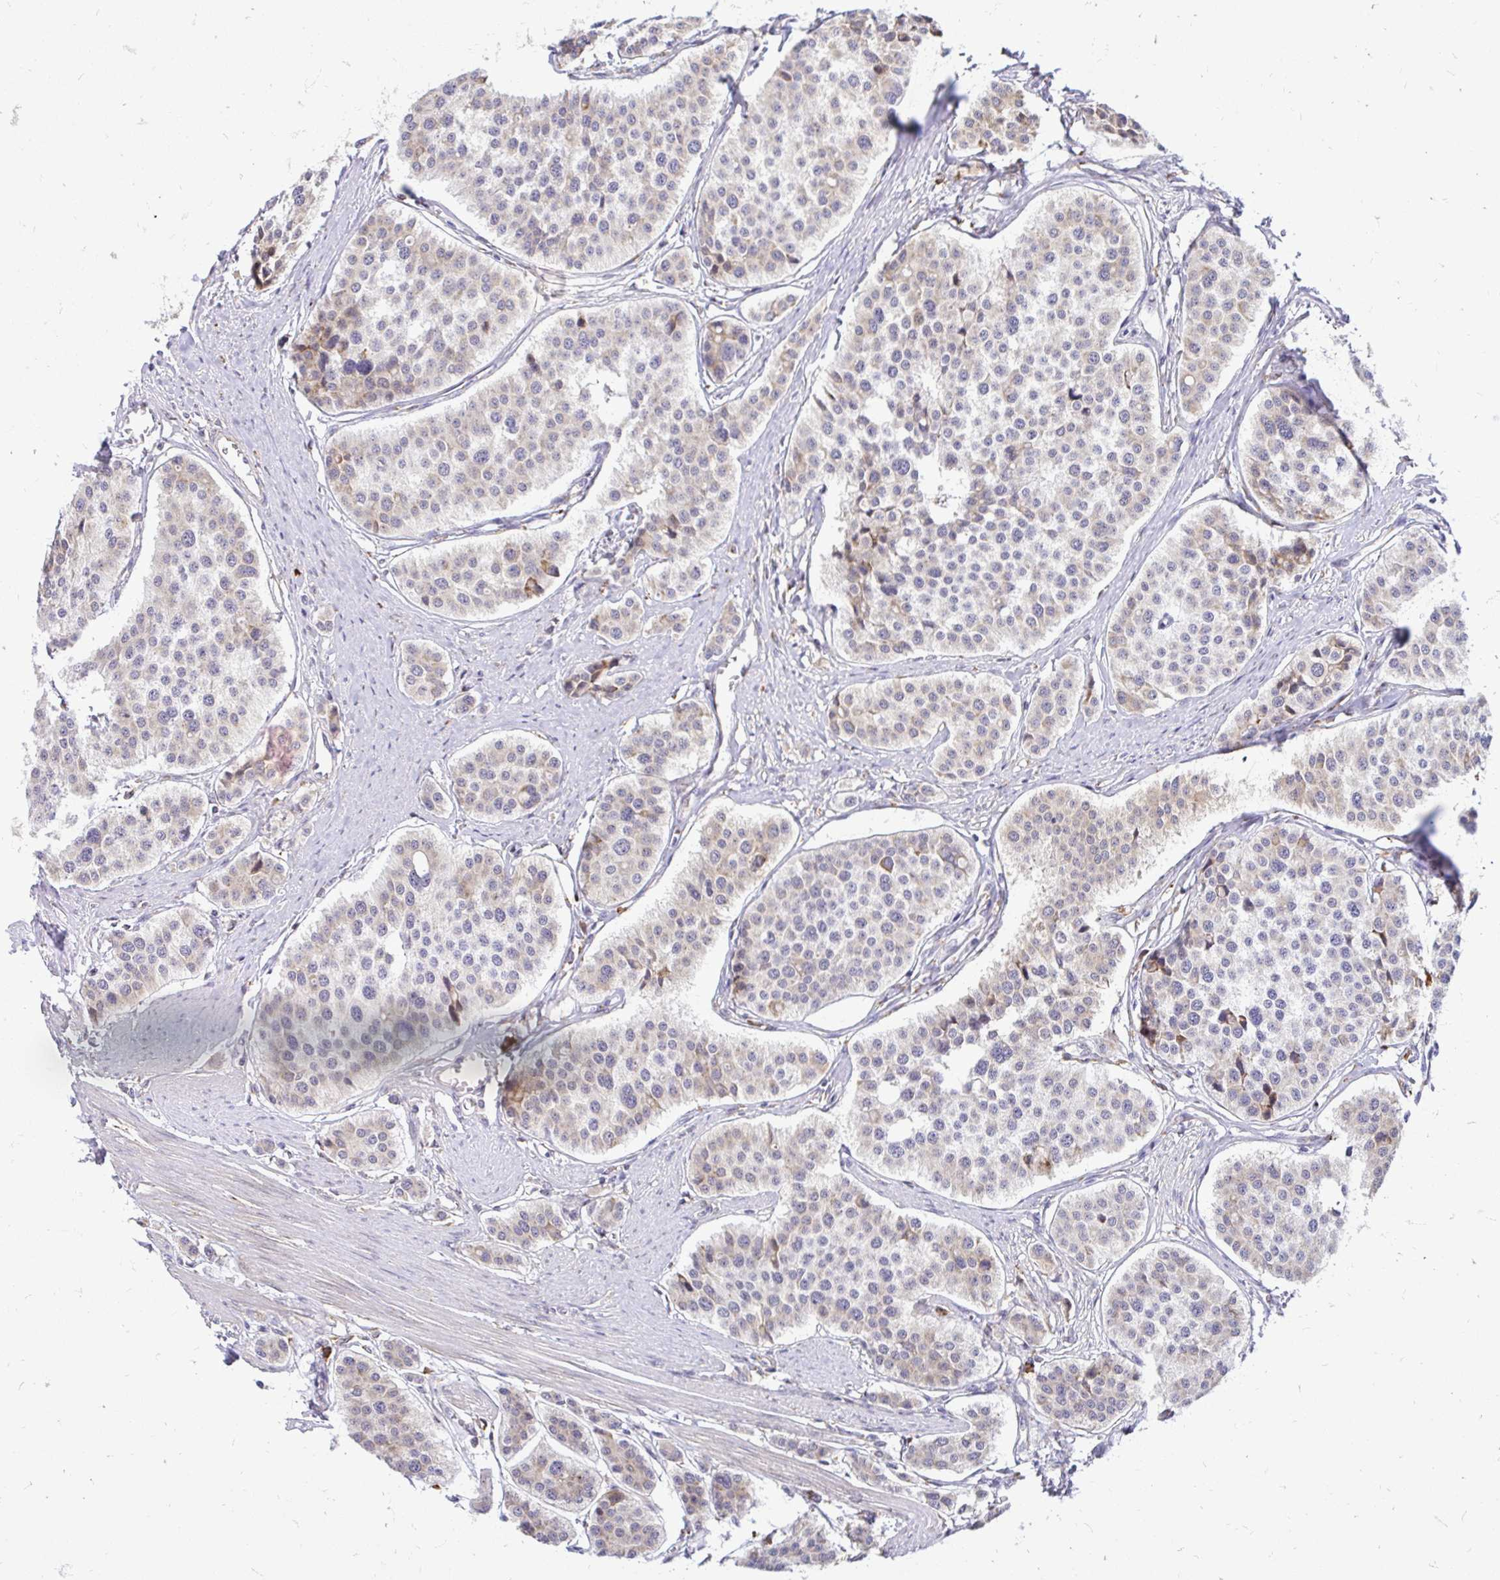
{"staining": {"intensity": "weak", "quantity": "25%-75%", "location": "cytoplasmic/membranous"}, "tissue": "carcinoid", "cell_type": "Tumor cells", "image_type": "cancer", "snomed": [{"axis": "morphology", "description": "Carcinoid, malignant, NOS"}, {"axis": "topography", "description": "Small intestine"}], "caption": "Carcinoid was stained to show a protein in brown. There is low levels of weak cytoplasmic/membranous staining in about 25%-75% of tumor cells.", "gene": "NAALAD2", "patient": {"sex": "male", "age": 60}}